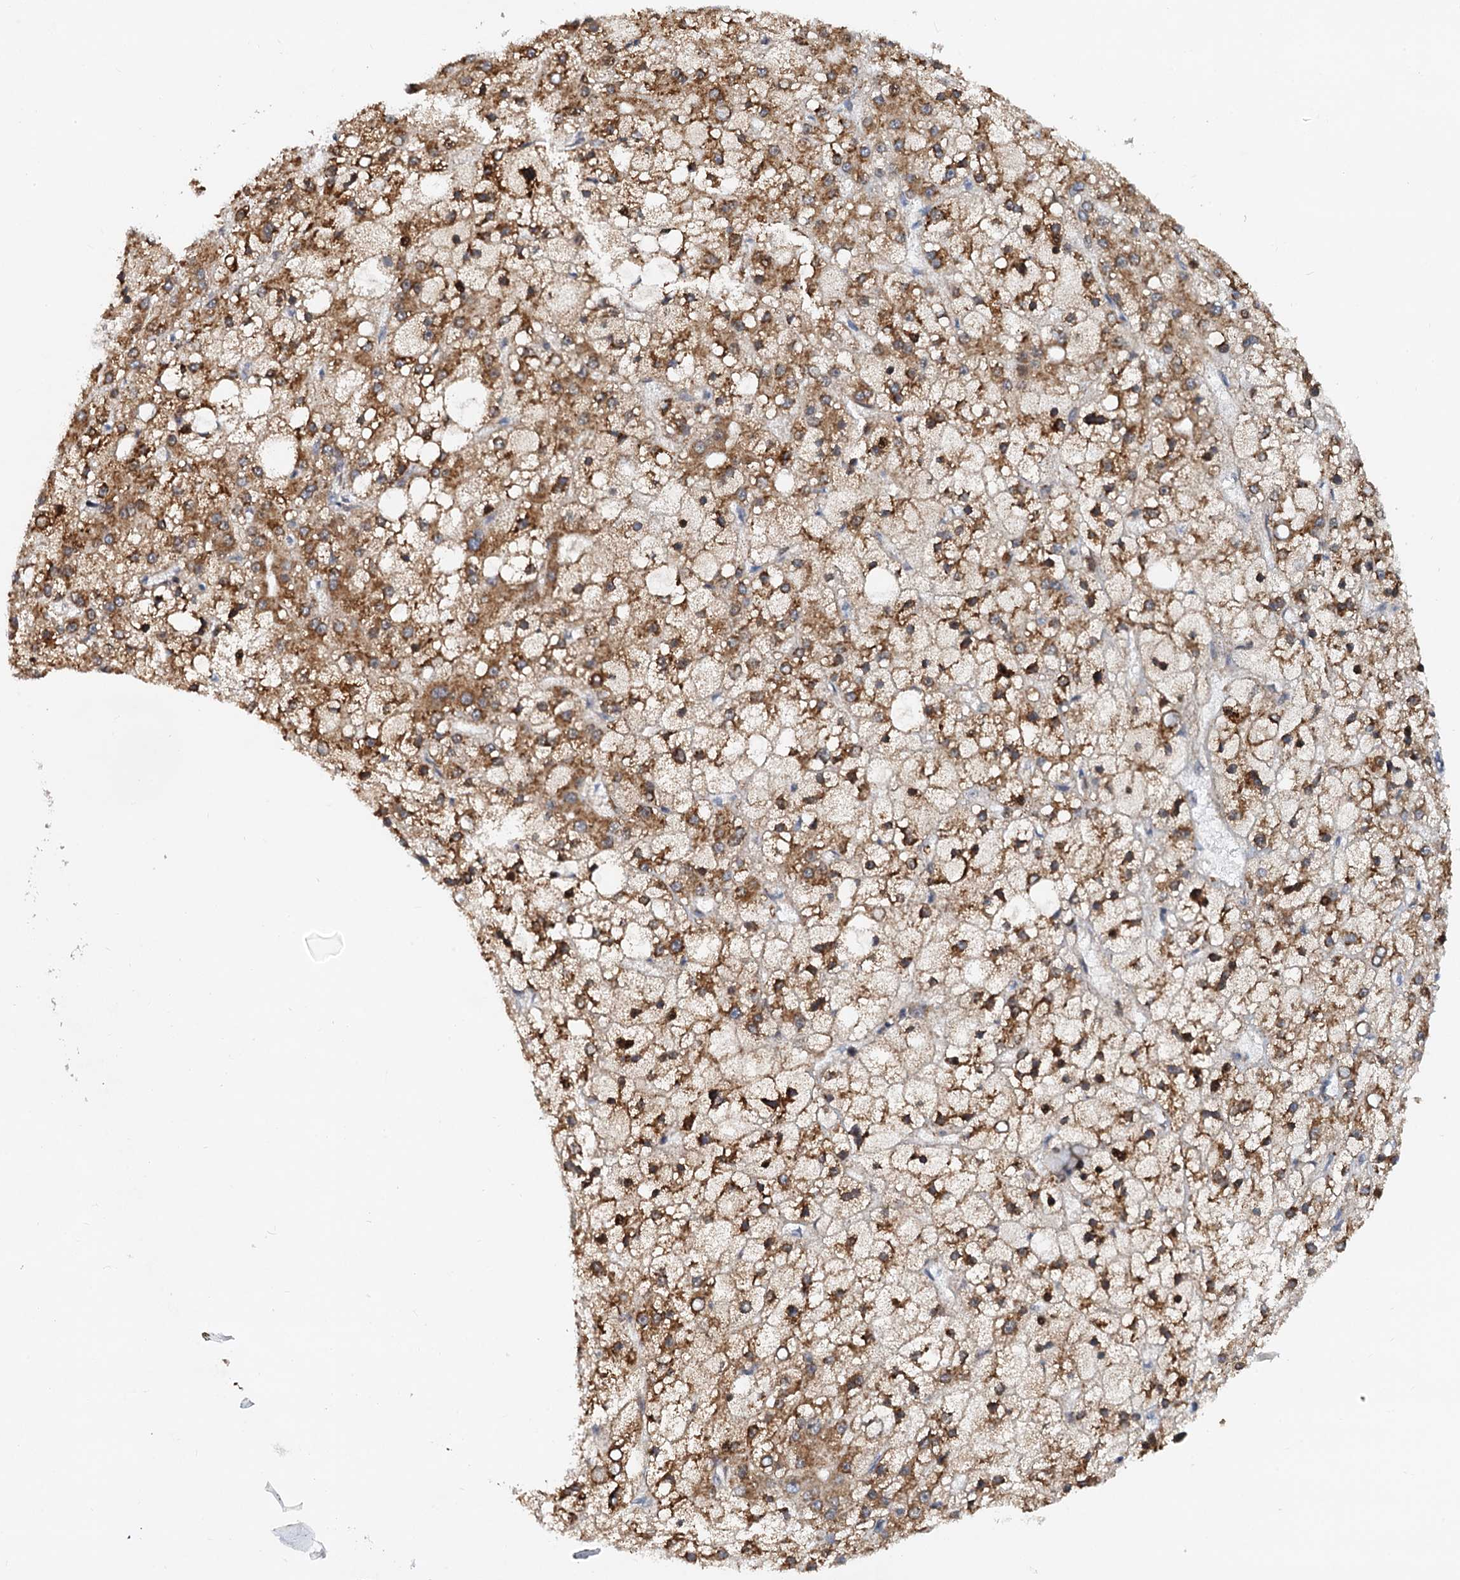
{"staining": {"intensity": "moderate", "quantity": ">75%", "location": "cytoplasmic/membranous"}, "tissue": "liver cancer", "cell_type": "Tumor cells", "image_type": "cancer", "snomed": [{"axis": "morphology", "description": "Carcinoma, Hepatocellular, NOS"}, {"axis": "topography", "description": "Liver"}], "caption": "IHC histopathology image of neoplastic tissue: human liver hepatocellular carcinoma stained using IHC shows medium levels of moderate protein expression localized specifically in the cytoplasmic/membranous of tumor cells, appearing as a cytoplasmic/membranous brown color.", "gene": "DNAJC21", "patient": {"sex": "male", "age": 67}}